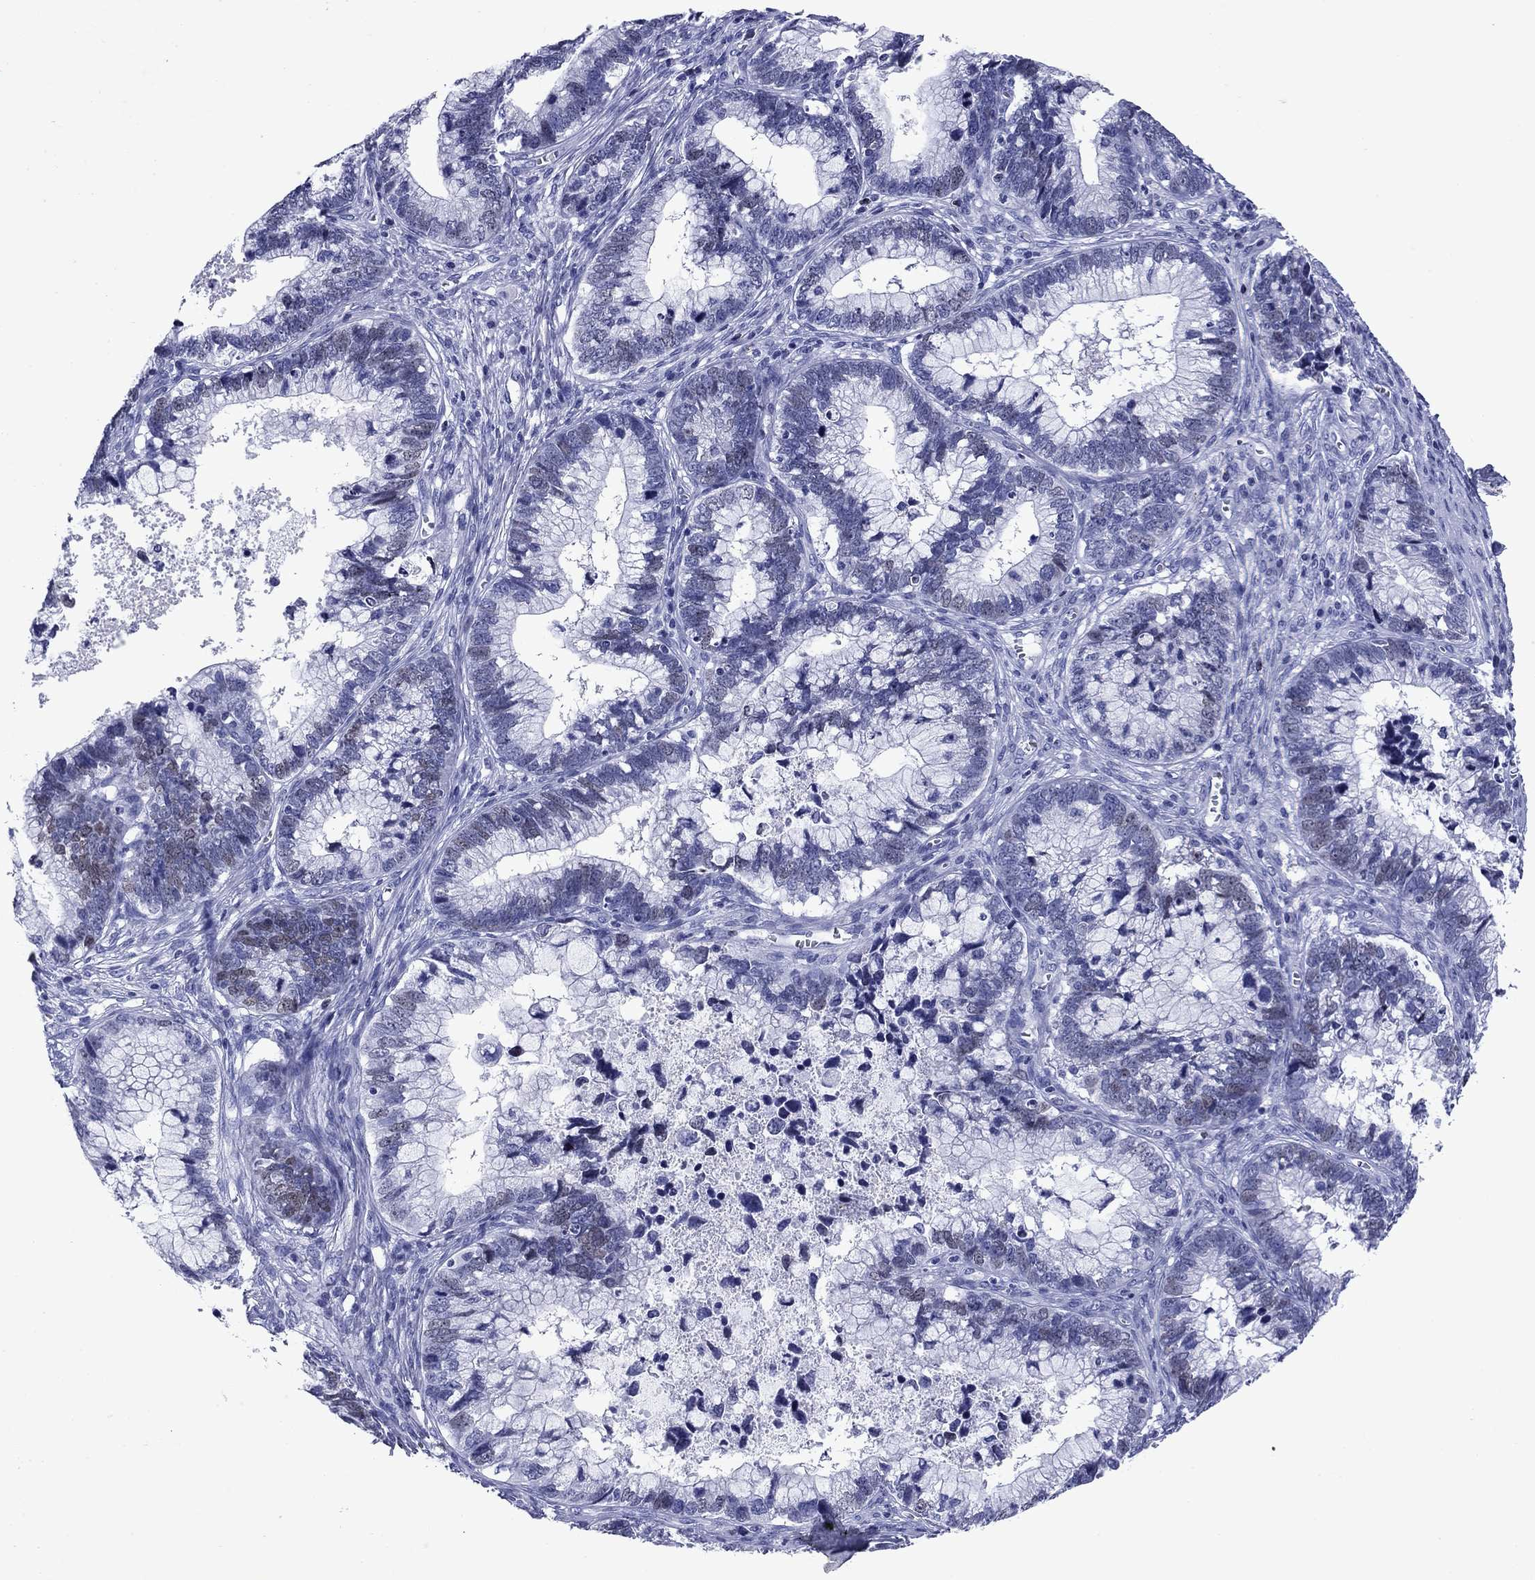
{"staining": {"intensity": "weak", "quantity": "<25%", "location": "nuclear"}, "tissue": "cervical cancer", "cell_type": "Tumor cells", "image_type": "cancer", "snomed": [{"axis": "morphology", "description": "Adenocarcinoma, NOS"}, {"axis": "topography", "description": "Cervix"}], "caption": "The histopathology image displays no significant positivity in tumor cells of cervical cancer (adenocarcinoma).", "gene": "GZMK", "patient": {"sex": "female", "age": 44}}